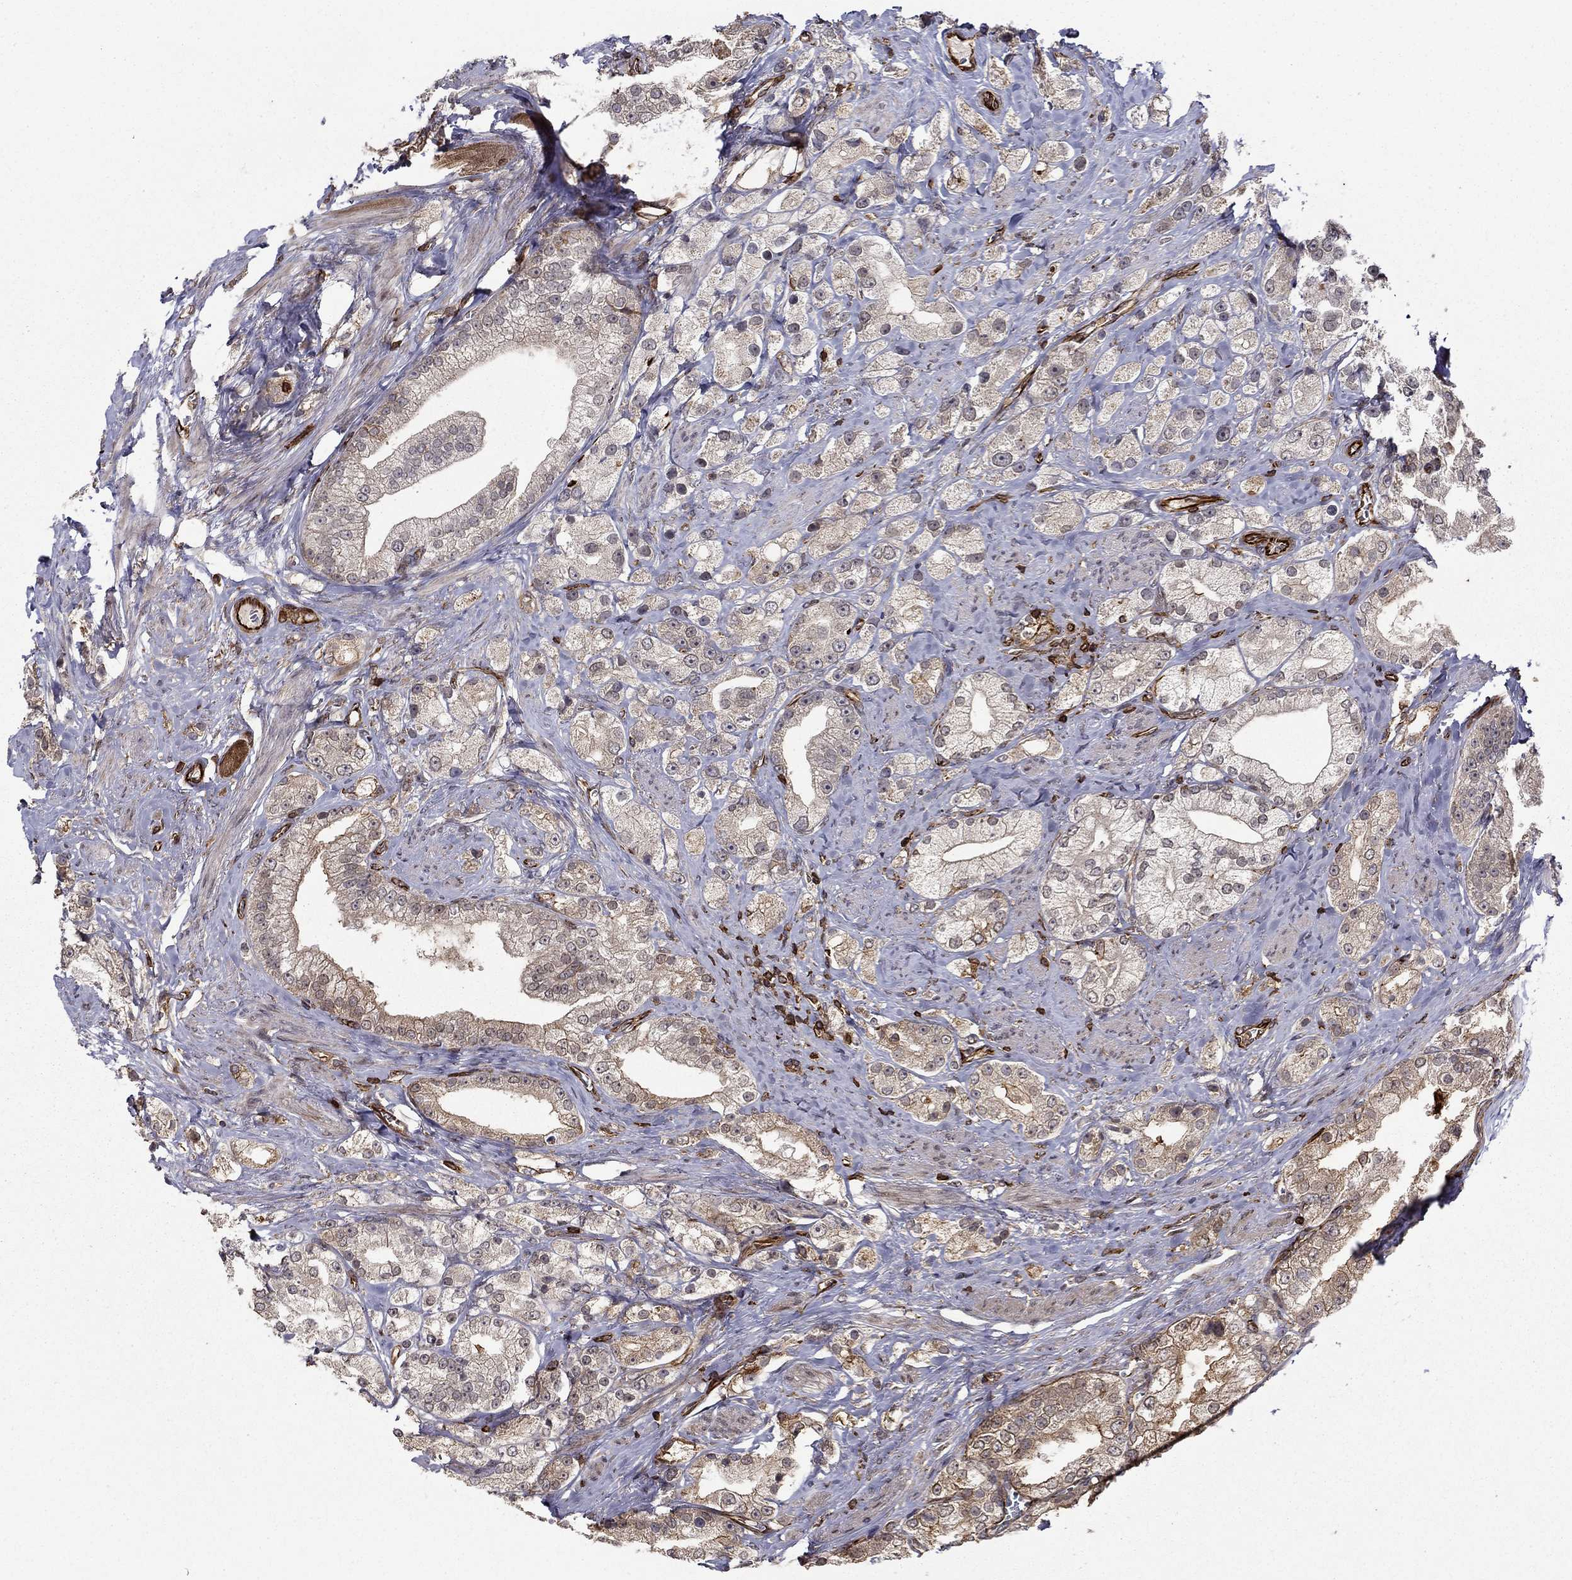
{"staining": {"intensity": "weak", "quantity": "<25%", "location": "cytoplasmic/membranous"}, "tissue": "prostate cancer", "cell_type": "Tumor cells", "image_type": "cancer", "snomed": [{"axis": "morphology", "description": "Adenocarcinoma, NOS"}, {"axis": "topography", "description": "Prostate and seminal vesicle, NOS"}, {"axis": "topography", "description": "Prostate"}], "caption": "This is a image of immunohistochemistry (IHC) staining of prostate cancer (adenocarcinoma), which shows no positivity in tumor cells.", "gene": "ADM", "patient": {"sex": "male", "age": 67}}